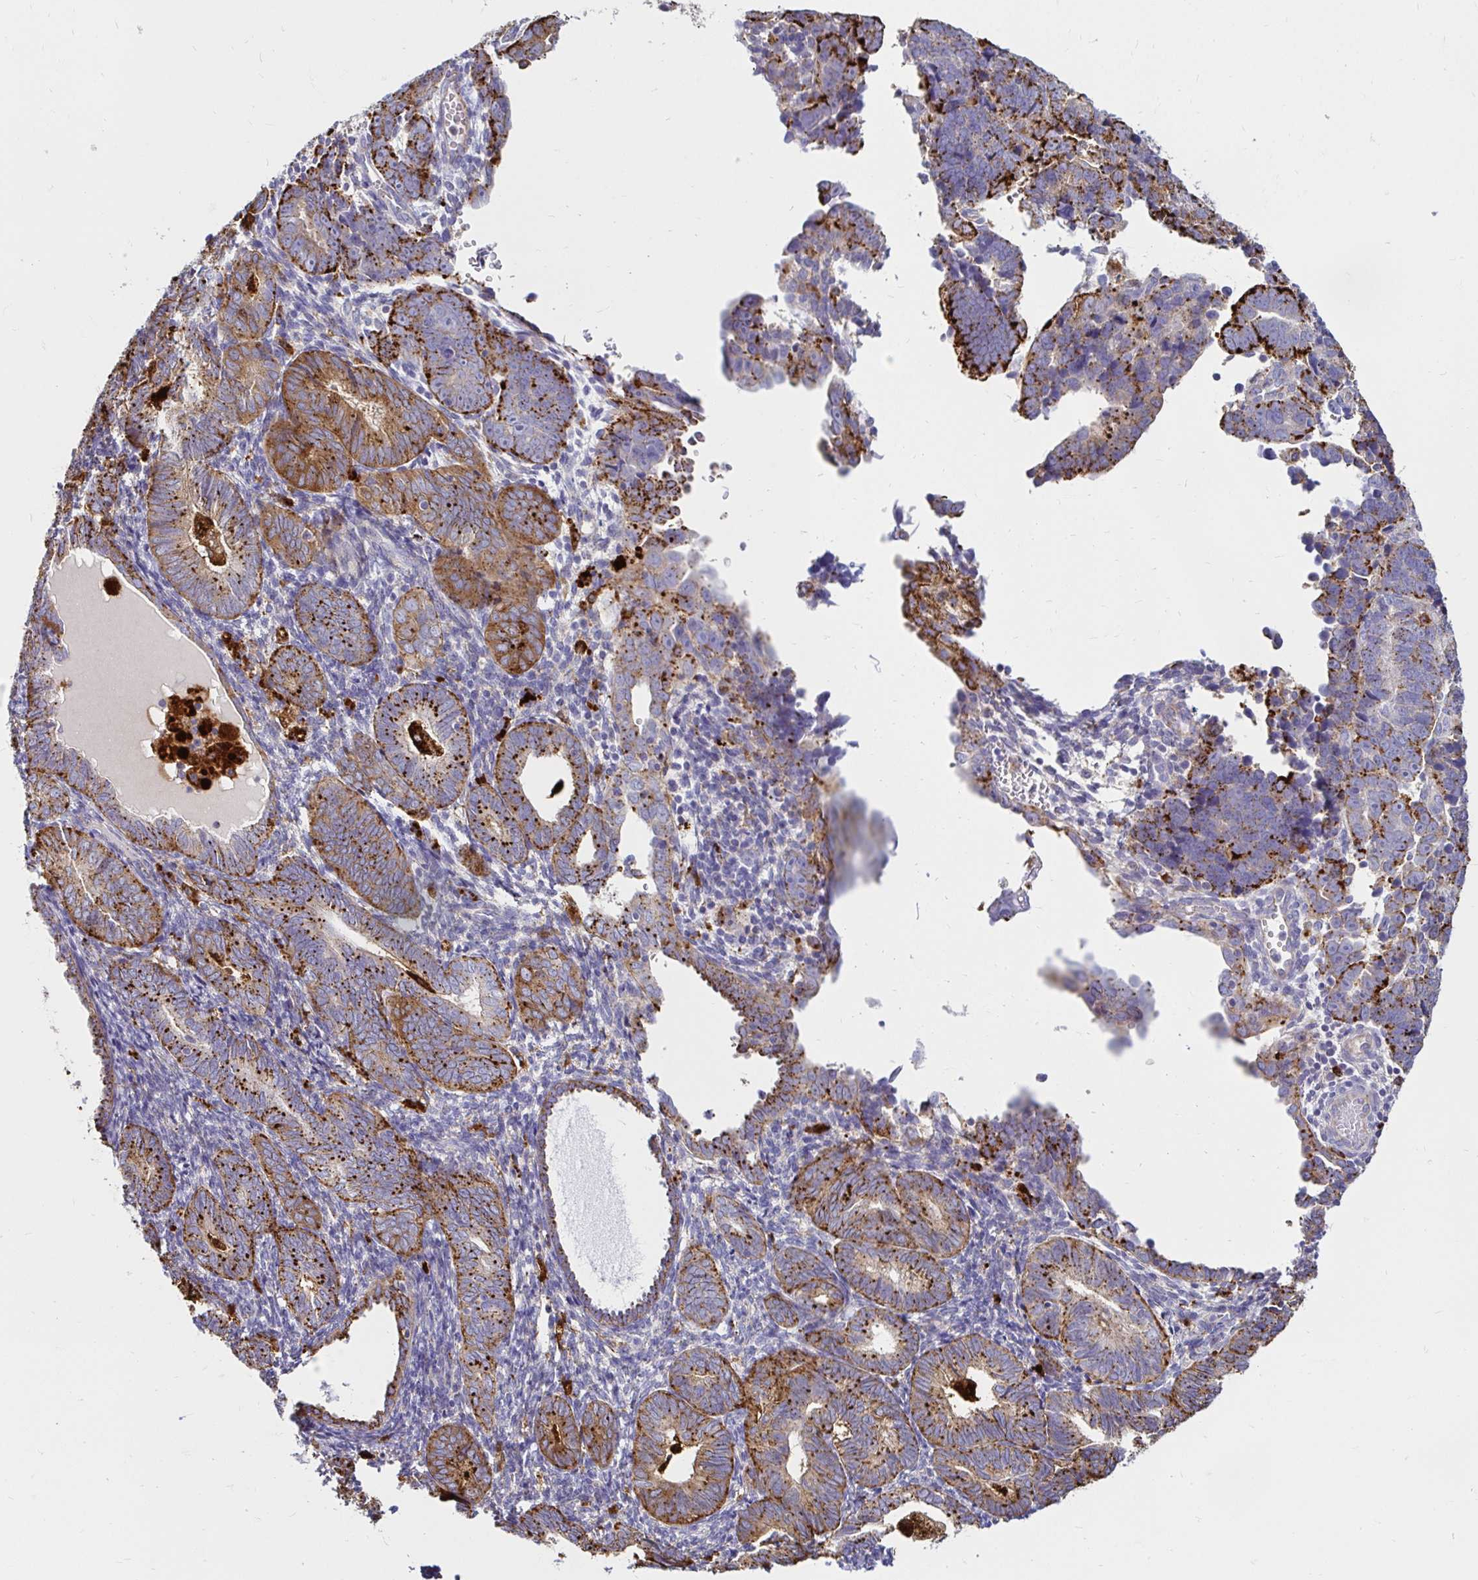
{"staining": {"intensity": "strong", "quantity": "25%-75%", "location": "cytoplasmic/membranous"}, "tissue": "endometrial cancer", "cell_type": "Tumor cells", "image_type": "cancer", "snomed": [{"axis": "morphology", "description": "Adenocarcinoma, NOS"}, {"axis": "topography", "description": "Endometrium"}], "caption": "Strong cytoplasmic/membranous protein expression is seen in about 25%-75% of tumor cells in endometrial cancer. (DAB (3,3'-diaminobenzidine) = brown stain, brightfield microscopy at high magnification).", "gene": "FUCA1", "patient": {"sex": "female", "age": 82}}